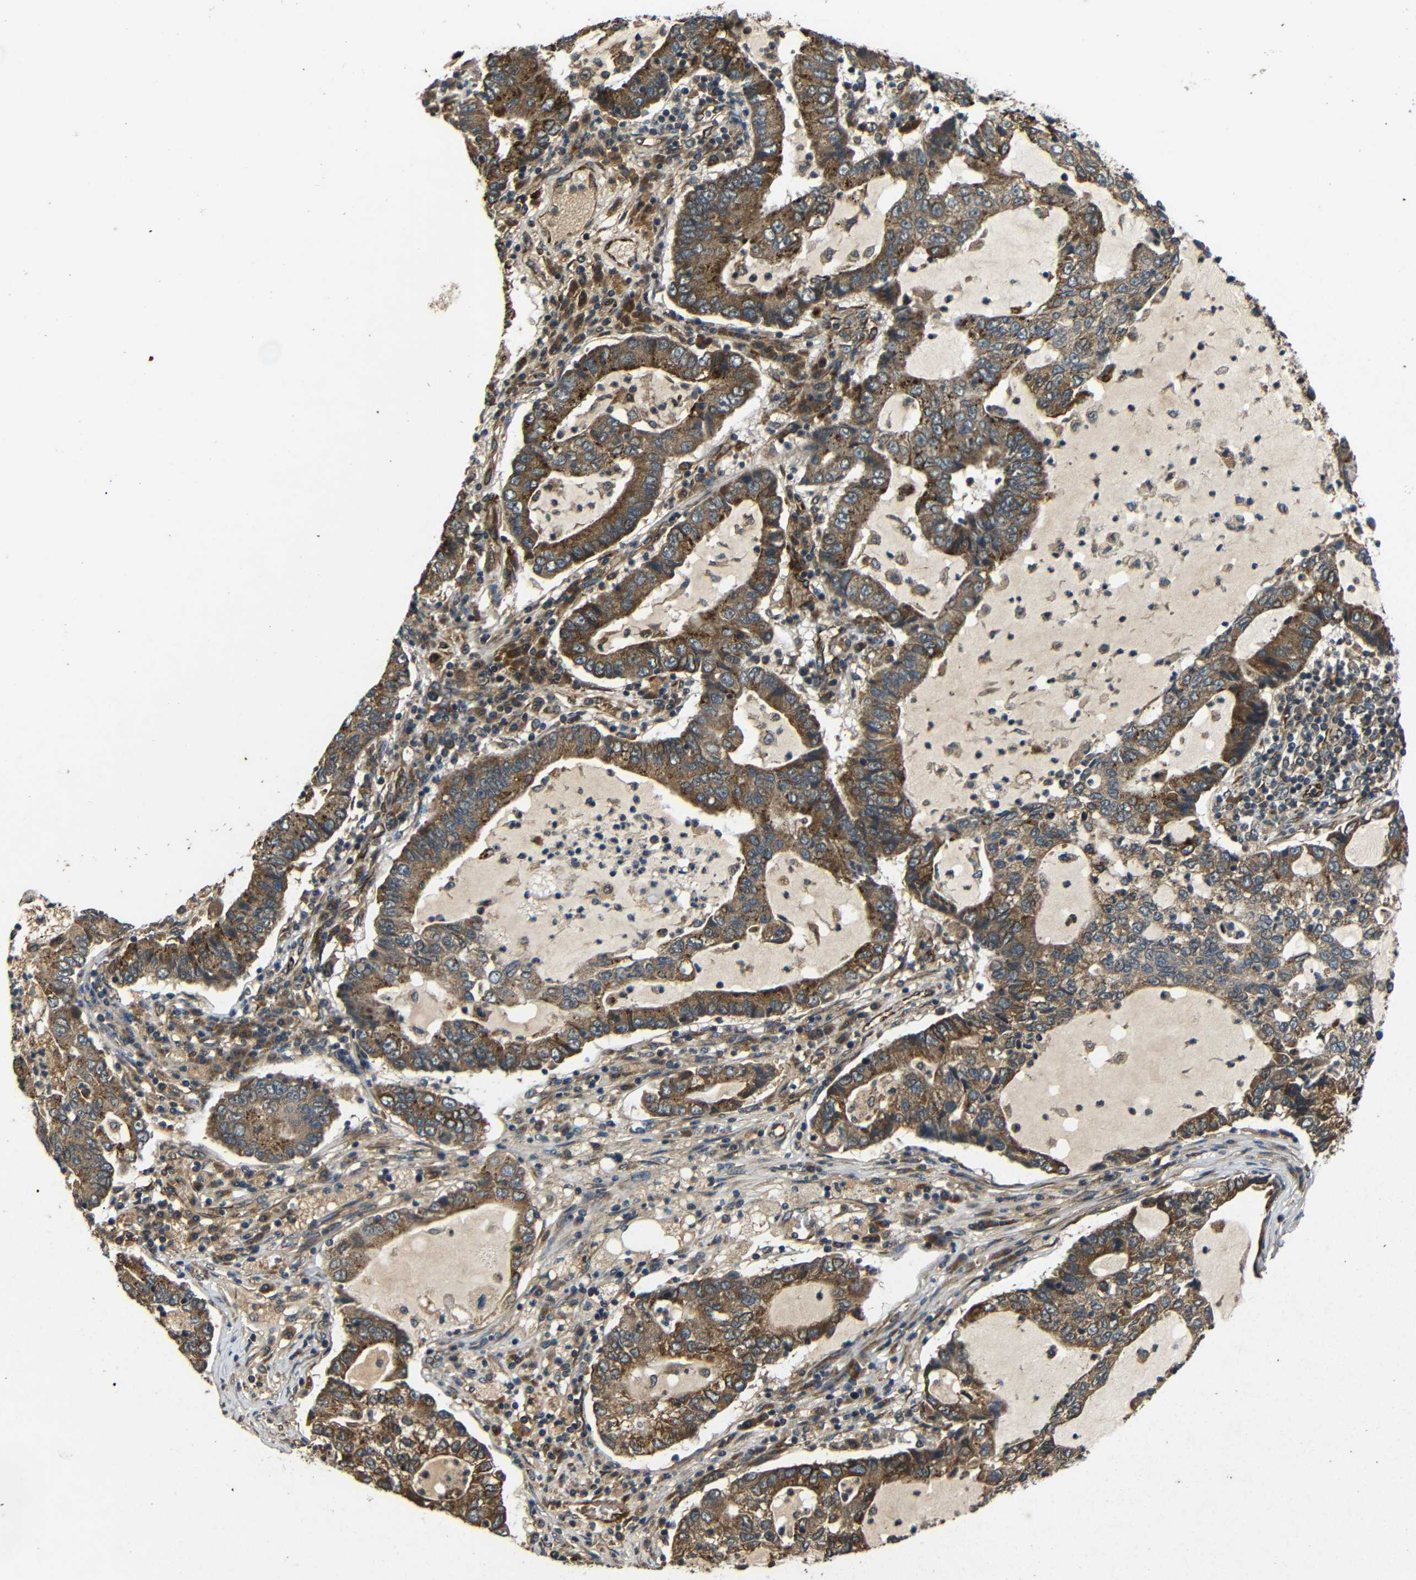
{"staining": {"intensity": "moderate", "quantity": ">75%", "location": "cytoplasmic/membranous"}, "tissue": "lung cancer", "cell_type": "Tumor cells", "image_type": "cancer", "snomed": [{"axis": "morphology", "description": "Adenocarcinoma, NOS"}, {"axis": "topography", "description": "Lung"}], "caption": "Moderate cytoplasmic/membranous positivity for a protein is present in about >75% of tumor cells of lung cancer using immunohistochemistry (IHC).", "gene": "TRPC1", "patient": {"sex": "female", "age": 51}}